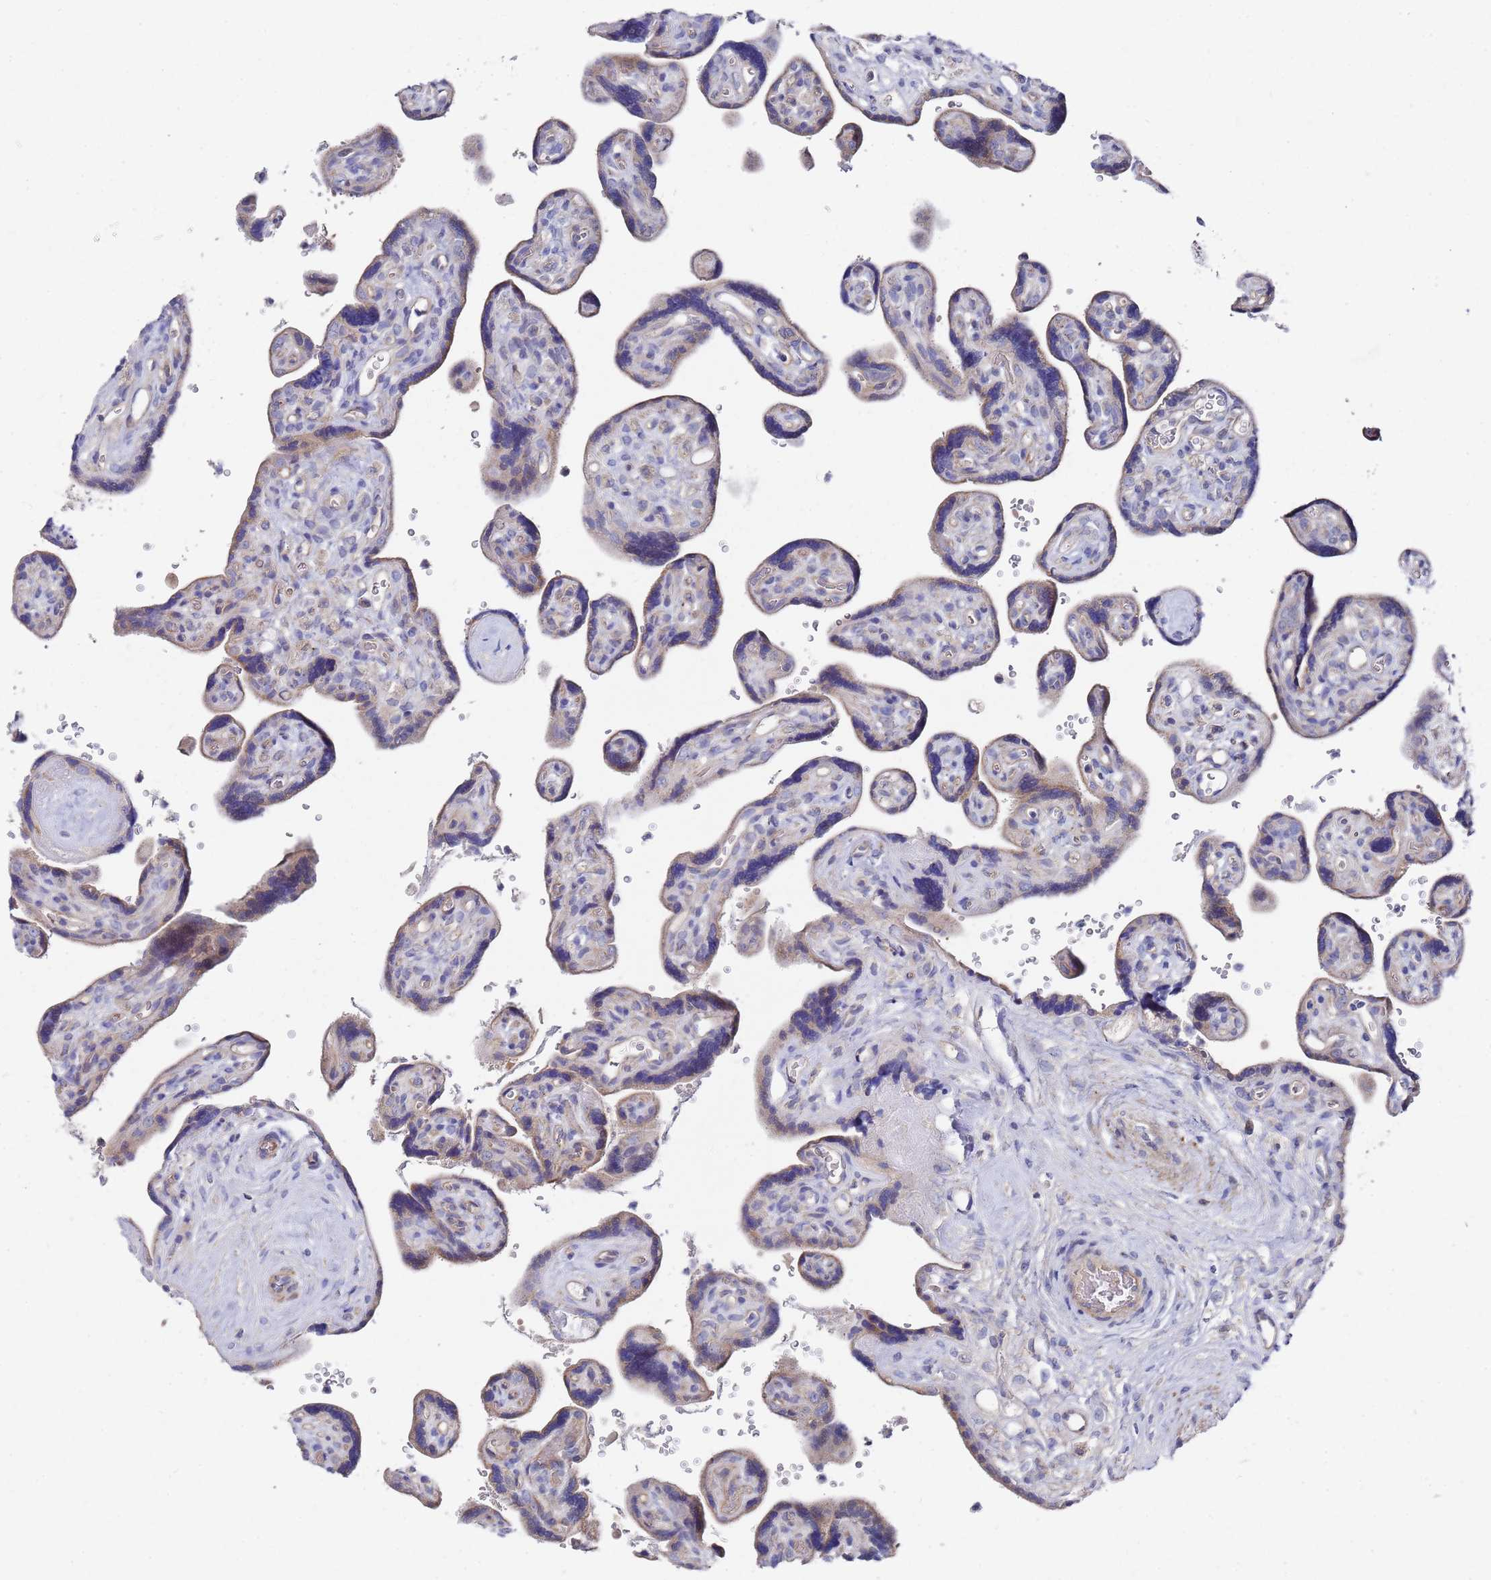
{"staining": {"intensity": "weak", "quantity": ">75%", "location": "cytoplasmic/membranous"}, "tissue": "placenta", "cell_type": "Decidual cells", "image_type": "normal", "snomed": [{"axis": "morphology", "description": "Normal tissue, NOS"}, {"axis": "topography", "description": "Placenta"}], "caption": "This micrograph exhibits immunohistochemistry staining of benign placenta, with low weak cytoplasmic/membranous expression in about >75% of decidual cells.", "gene": "SCAPER", "patient": {"sex": "female", "age": 39}}